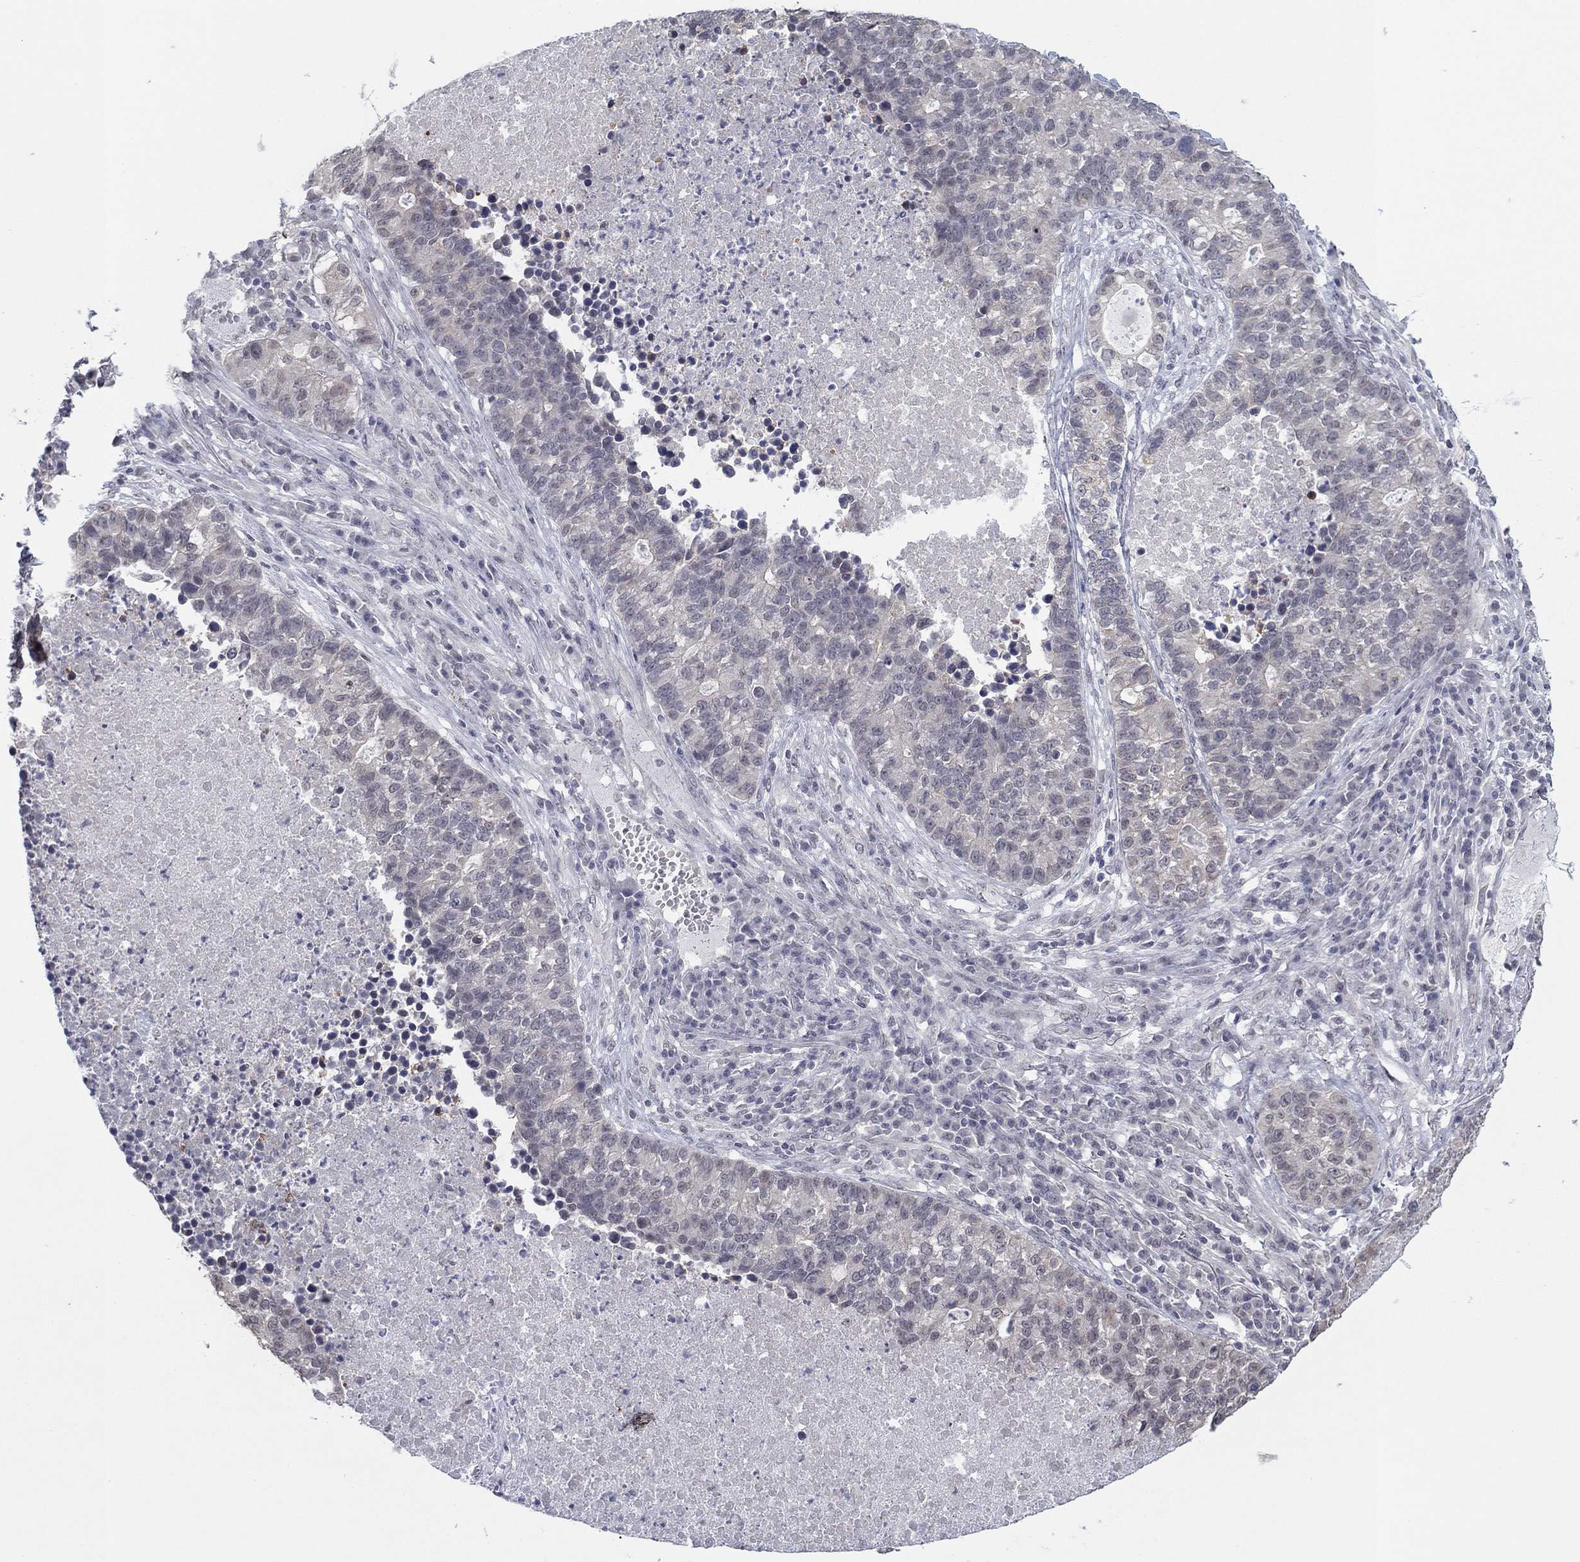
{"staining": {"intensity": "negative", "quantity": "none", "location": "none"}, "tissue": "lung cancer", "cell_type": "Tumor cells", "image_type": "cancer", "snomed": [{"axis": "morphology", "description": "Adenocarcinoma, NOS"}, {"axis": "topography", "description": "Lung"}], "caption": "Immunohistochemistry (IHC) histopathology image of lung adenocarcinoma stained for a protein (brown), which displays no expression in tumor cells.", "gene": "SLC22A2", "patient": {"sex": "male", "age": 57}}